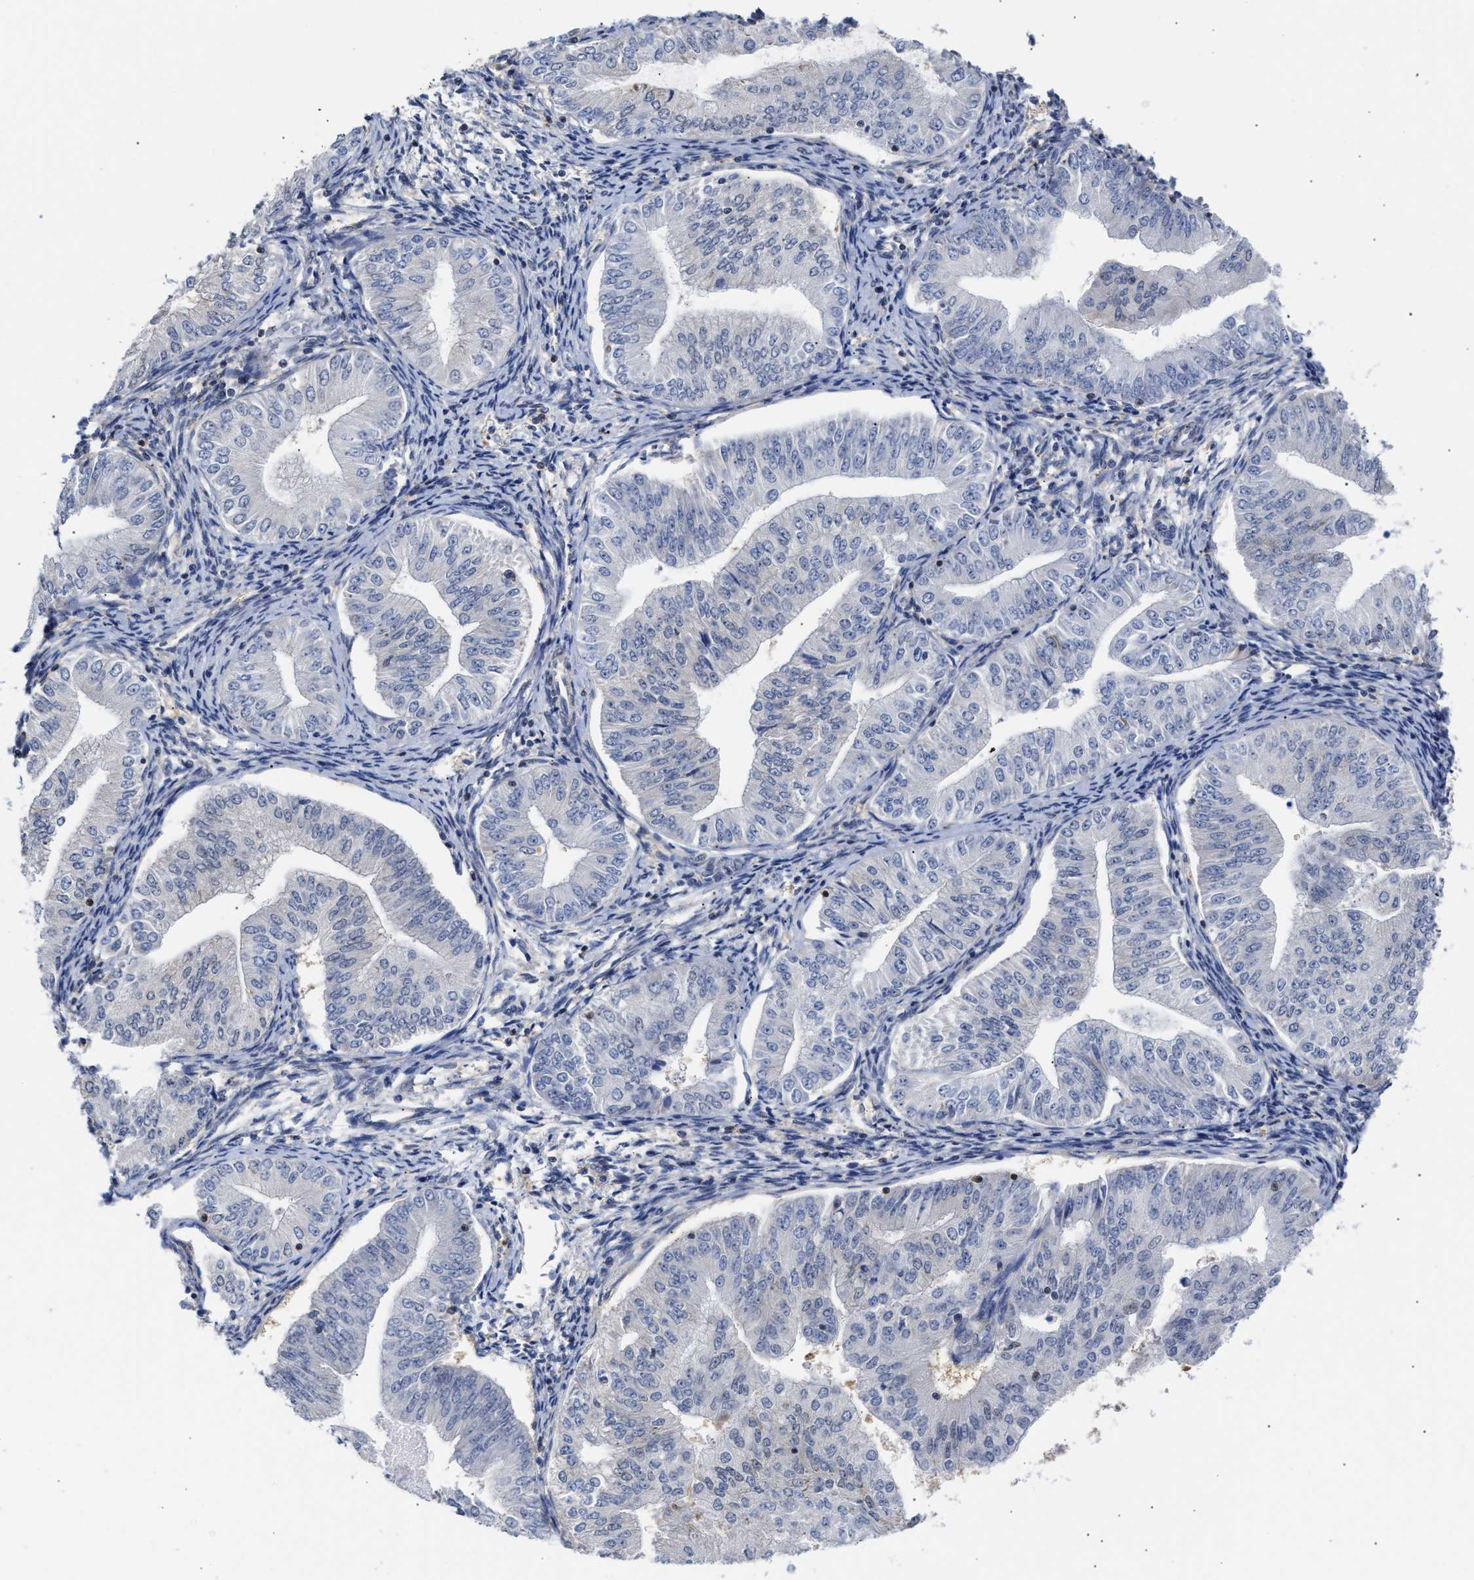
{"staining": {"intensity": "negative", "quantity": "none", "location": "none"}, "tissue": "endometrial cancer", "cell_type": "Tumor cells", "image_type": "cancer", "snomed": [{"axis": "morphology", "description": "Normal tissue, NOS"}, {"axis": "morphology", "description": "Adenocarcinoma, NOS"}, {"axis": "topography", "description": "Endometrium"}], "caption": "Tumor cells are negative for brown protein staining in endometrial cancer (adenocarcinoma).", "gene": "KLHDC1", "patient": {"sex": "female", "age": 53}}